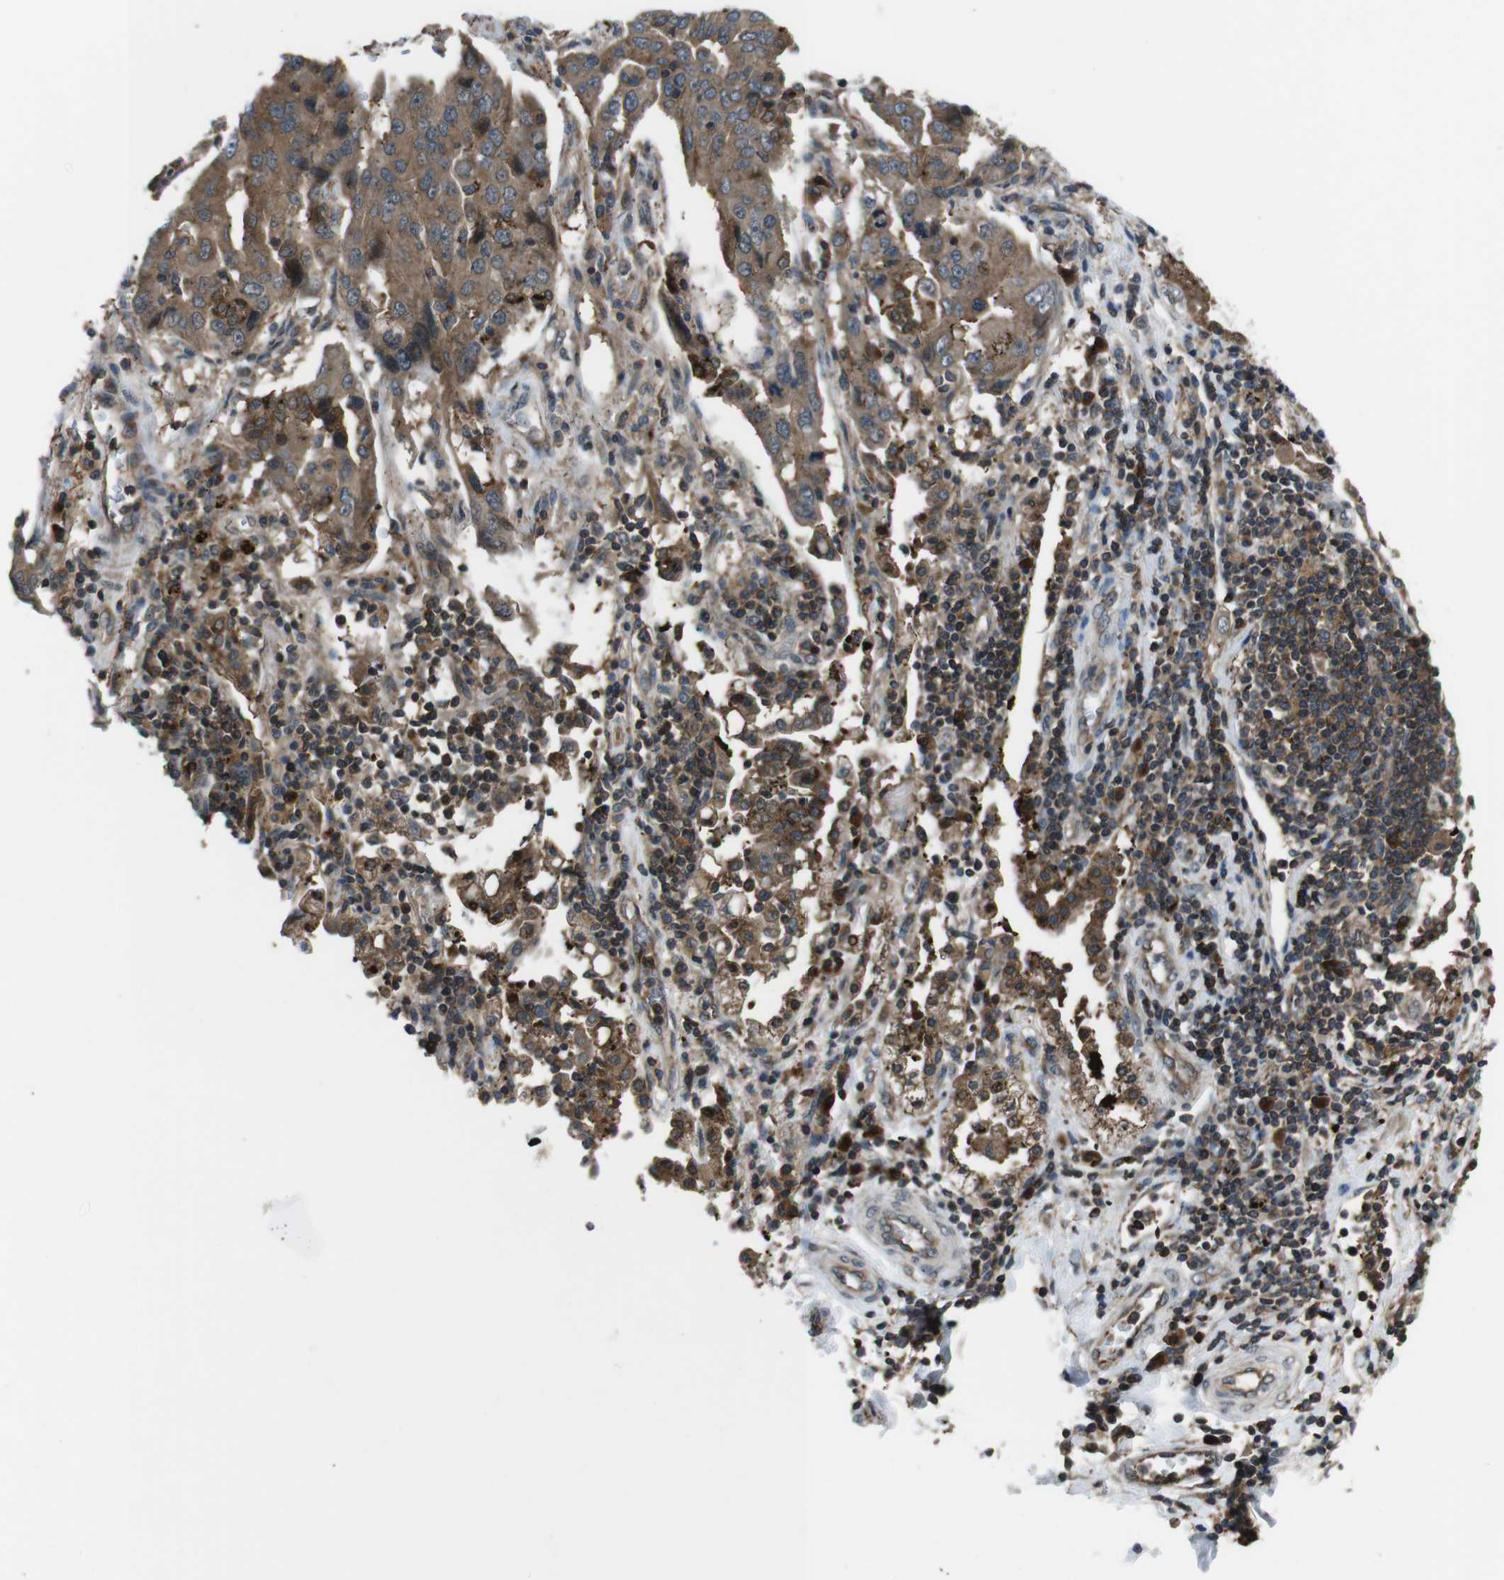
{"staining": {"intensity": "moderate", "quantity": ">75%", "location": "cytoplasmic/membranous"}, "tissue": "lung cancer", "cell_type": "Tumor cells", "image_type": "cancer", "snomed": [{"axis": "morphology", "description": "Adenocarcinoma, NOS"}, {"axis": "topography", "description": "Lung"}], "caption": "Protein analysis of lung cancer (adenocarcinoma) tissue reveals moderate cytoplasmic/membranous positivity in about >75% of tumor cells.", "gene": "SLC22A23", "patient": {"sex": "female", "age": 65}}